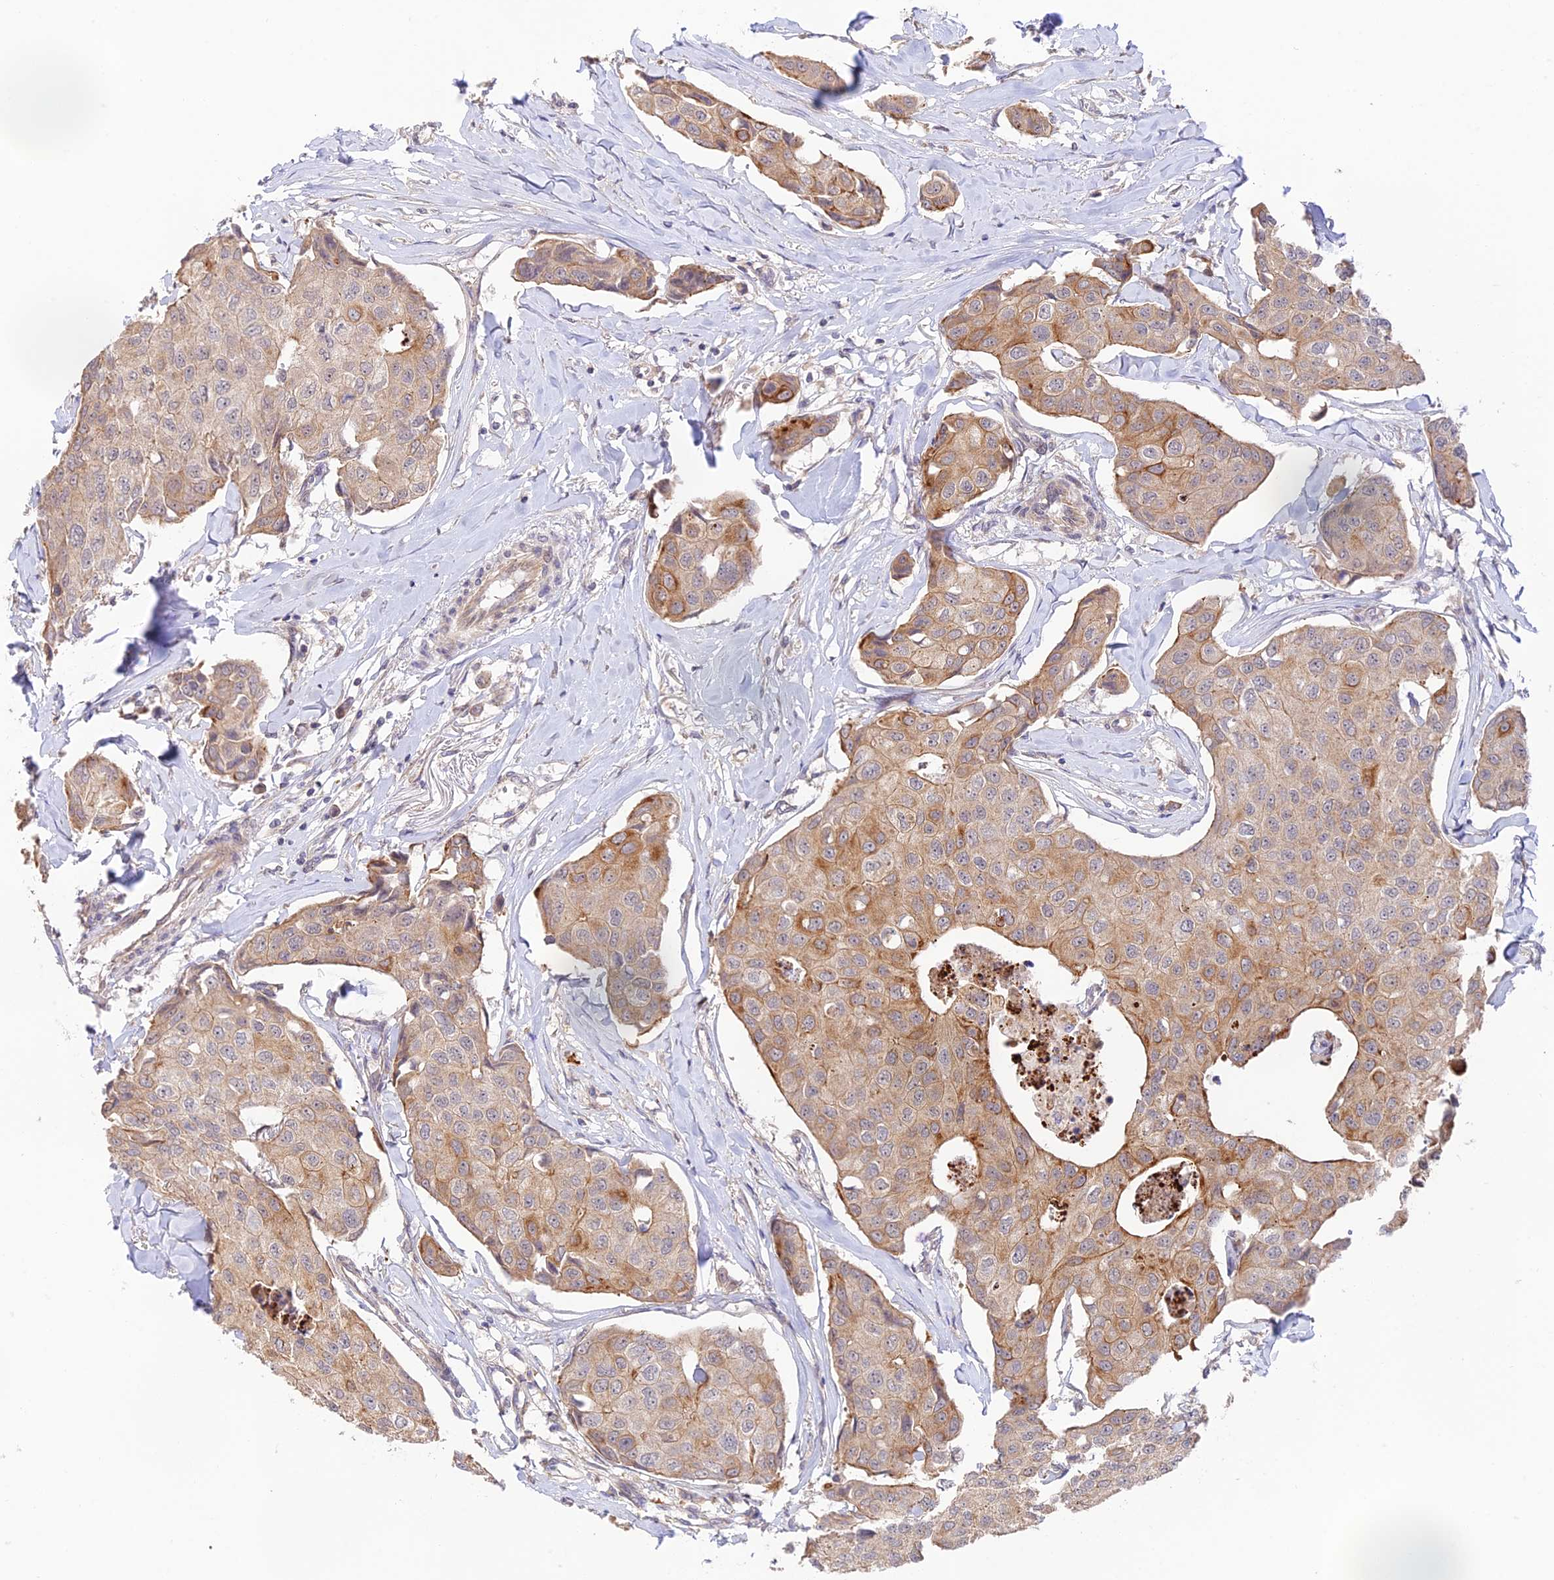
{"staining": {"intensity": "moderate", "quantity": ">75%", "location": "cytoplasmic/membranous"}, "tissue": "breast cancer", "cell_type": "Tumor cells", "image_type": "cancer", "snomed": [{"axis": "morphology", "description": "Duct carcinoma"}, {"axis": "topography", "description": "Breast"}], "caption": "Immunohistochemical staining of breast cancer (infiltrating ductal carcinoma) reveals medium levels of moderate cytoplasmic/membranous expression in approximately >75% of tumor cells. (IHC, brightfield microscopy, high magnification).", "gene": "CAMSAP3", "patient": {"sex": "female", "age": 80}}